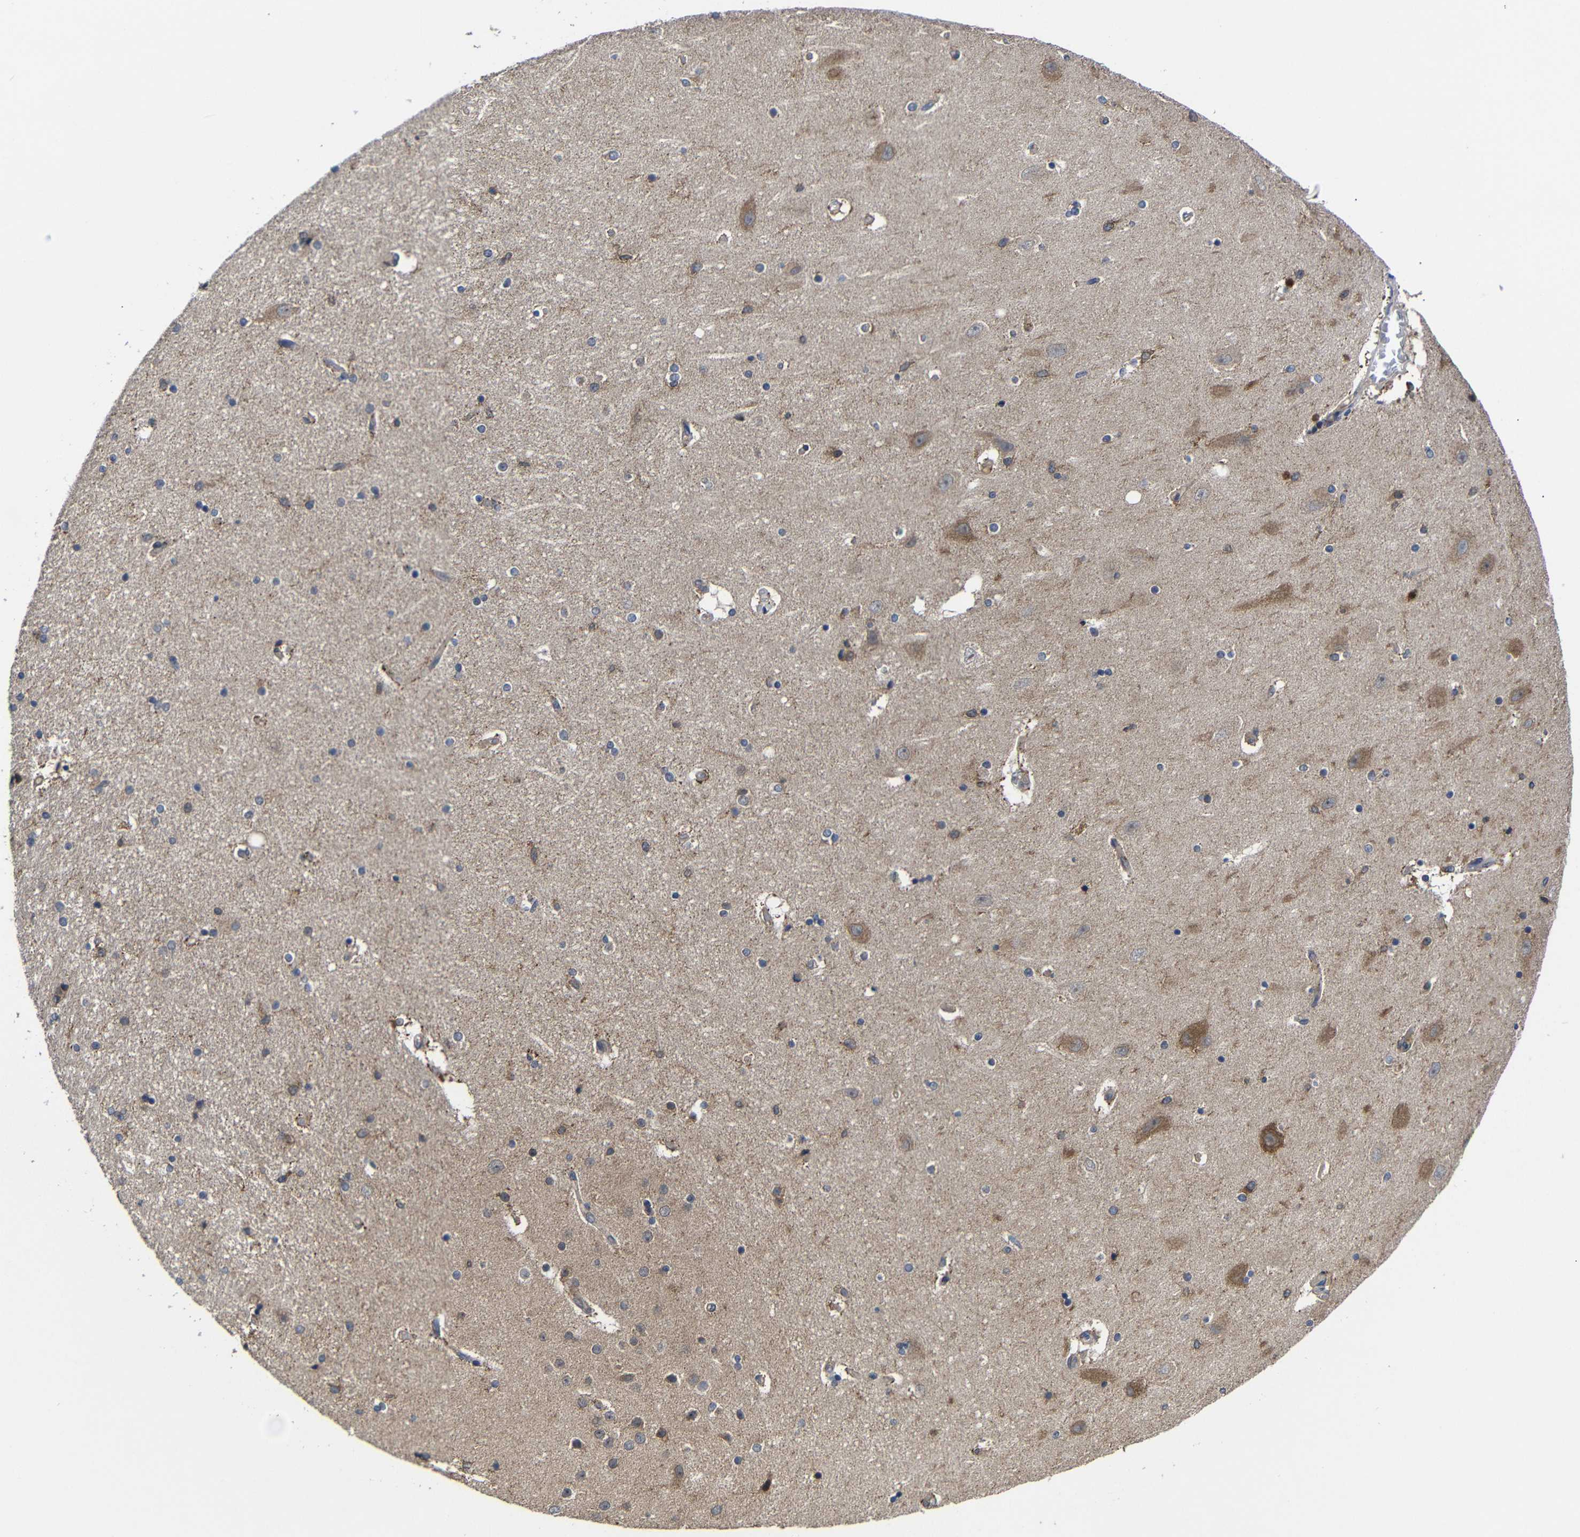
{"staining": {"intensity": "moderate", "quantity": "<25%", "location": "cytoplasmic/membranous"}, "tissue": "hippocampus", "cell_type": "Glial cells", "image_type": "normal", "snomed": [{"axis": "morphology", "description": "Normal tissue, NOS"}, {"axis": "topography", "description": "Hippocampus"}], "caption": "High-magnification brightfield microscopy of benign hippocampus stained with DAB (brown) and counterstained with hematoxylin (blue). glial cells exhibit moderate cytoplasmic/membranous expression is identified in about<25% of cells.", "gene": "LPAR5", "patient": {"sex": "female", "age": 54}}